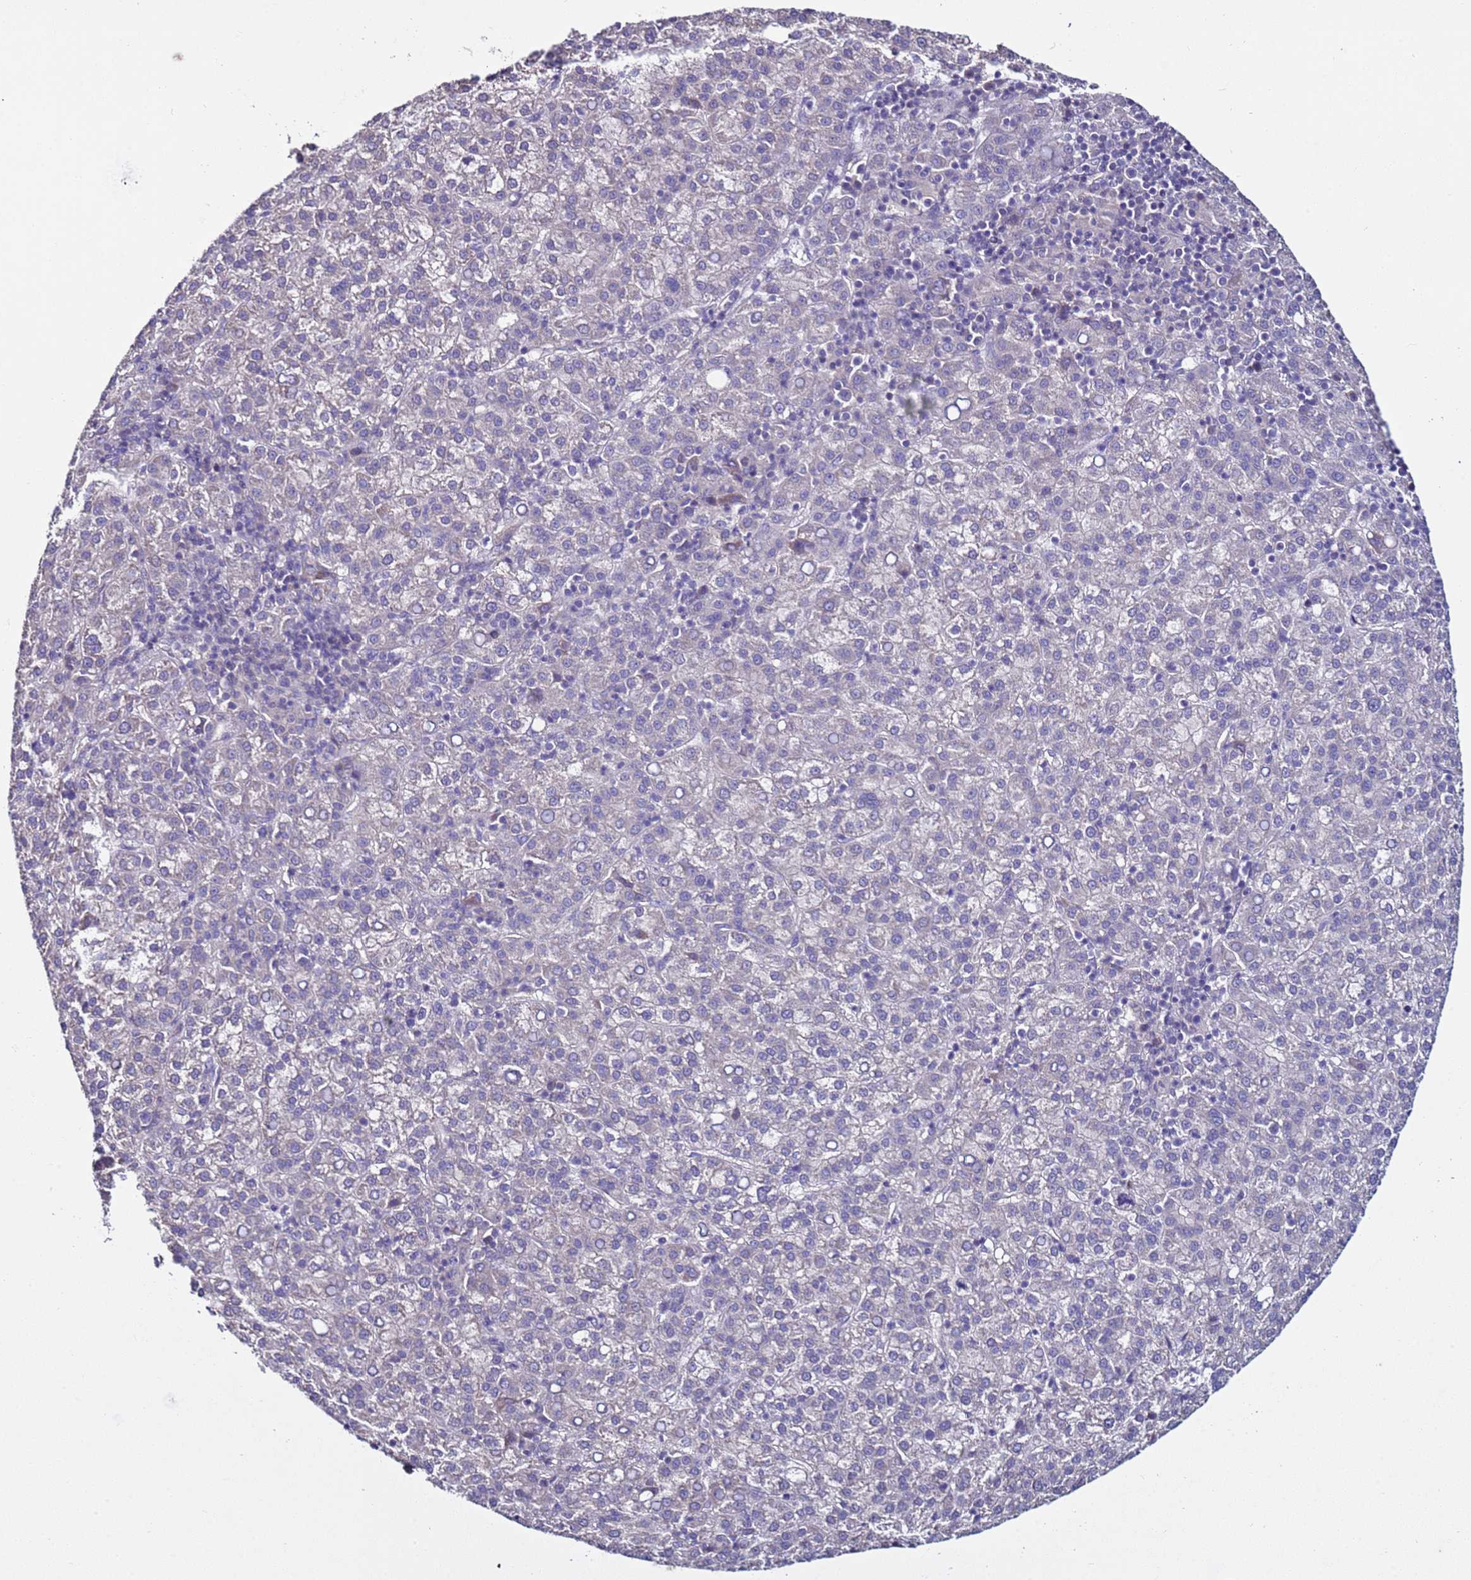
{"staining": {"intensity": "negative", "quantity": "none", "location": "none"}, "tissue": "liver cancer", "cell_type": "Tumor cells", "image_type": "cancer", "snomed": [{"axis": "morphology", "description": "Carcinoma, Hepatocellular, NOS"}, {"axis": "topography", "description": "Liver"}], "caption": "Tumor cells are negative for brown protein staining in liver cancer (hepatocellular carcinoma). Brightfield microscopy of immunohistochemistry stained with DAB (brown) and hematoxylin (blue), captured at high magnification.", "gene": "RABL2B", "patient": {"sex": "female", "age": 58}}